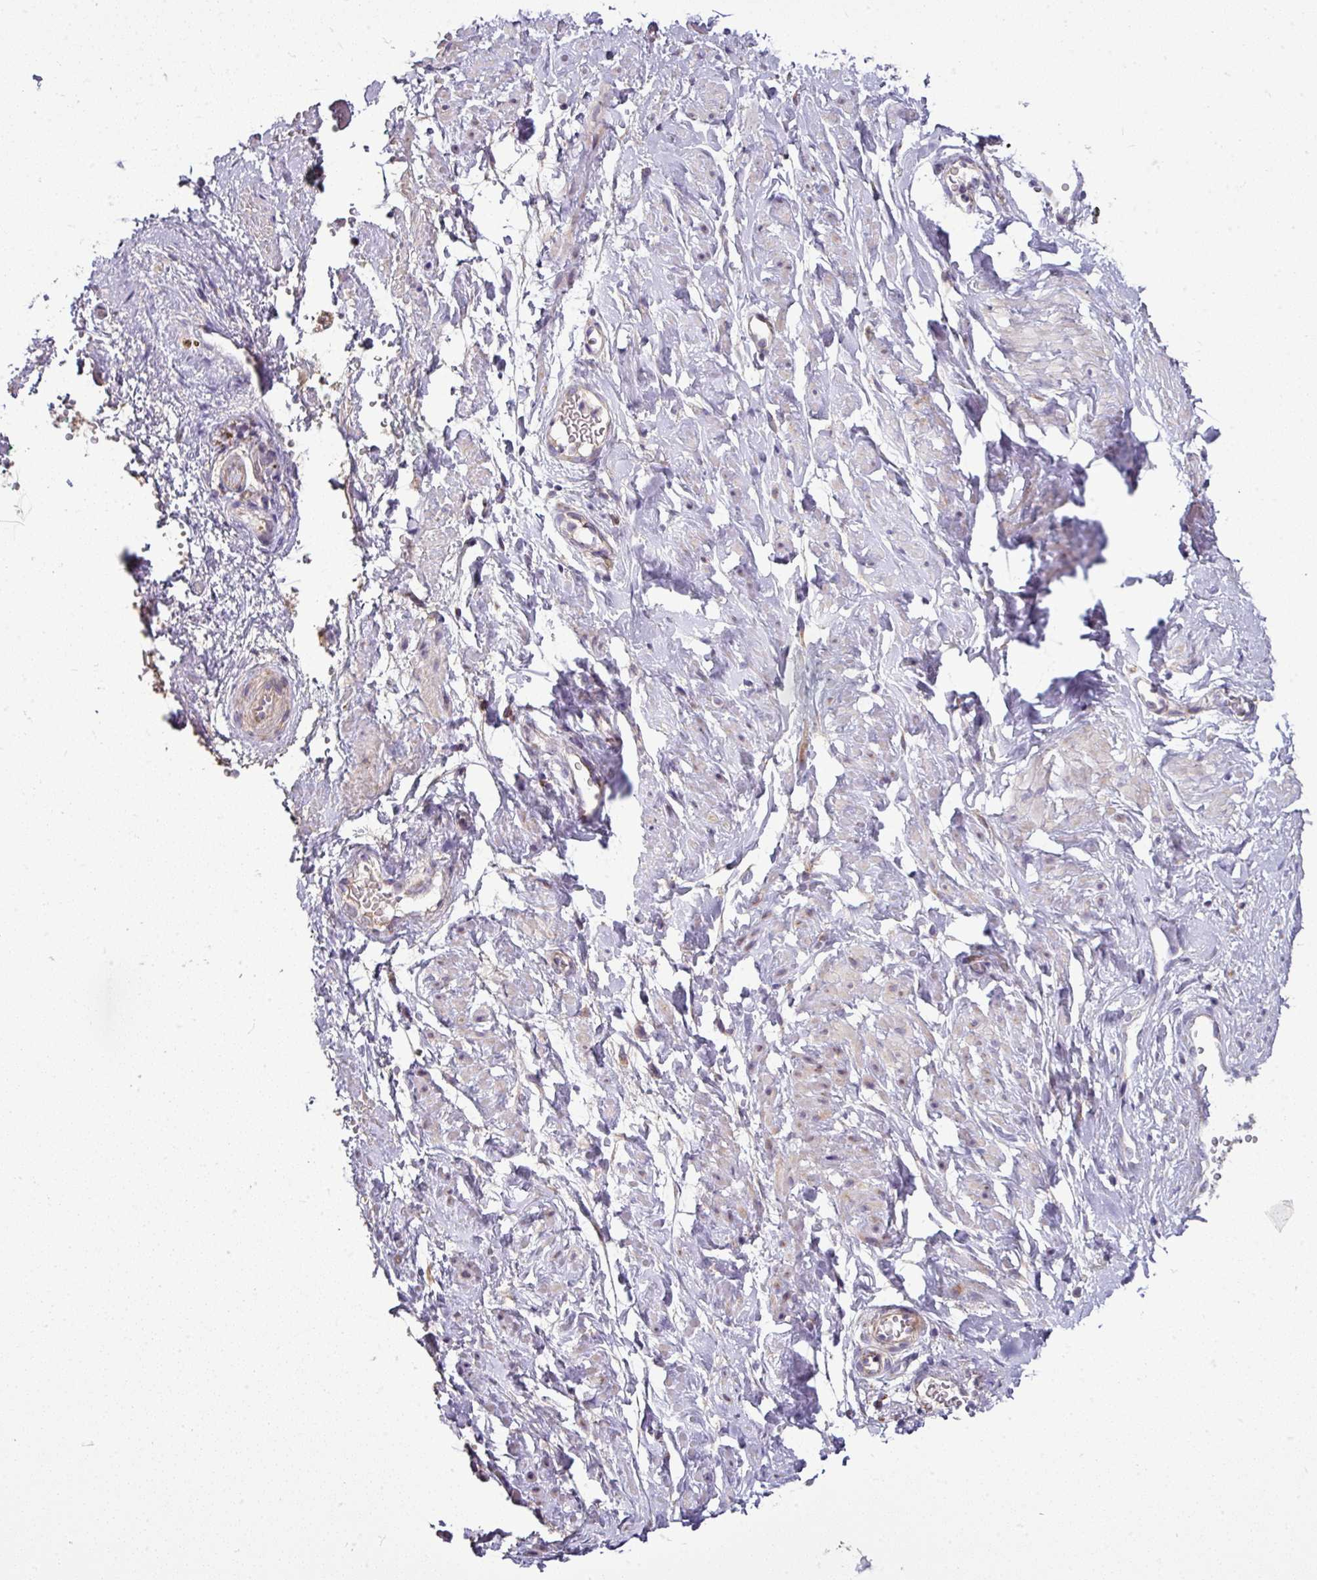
{"staining": {"intensity": "weak", "quantity": "25%-75%", "location": "cytoplasmic/membranous"}, "tissue": "cervical cancer", "cell_type": "Tumor cells", "image_type": "cancer", "snomed": [{"axis": "morphology", "description": "Adenocarcinoma, NOS"}, {"axis": "topography", "description": "Cervix"}], "caption": "Weak cytoplasmic/membranous protein positivity is present in approximately 25%-75% of tumor cells in cervical cancer (adenocarcinoma).", "gene": "GAN", "patient": {"sex": "female", "age": 42}}